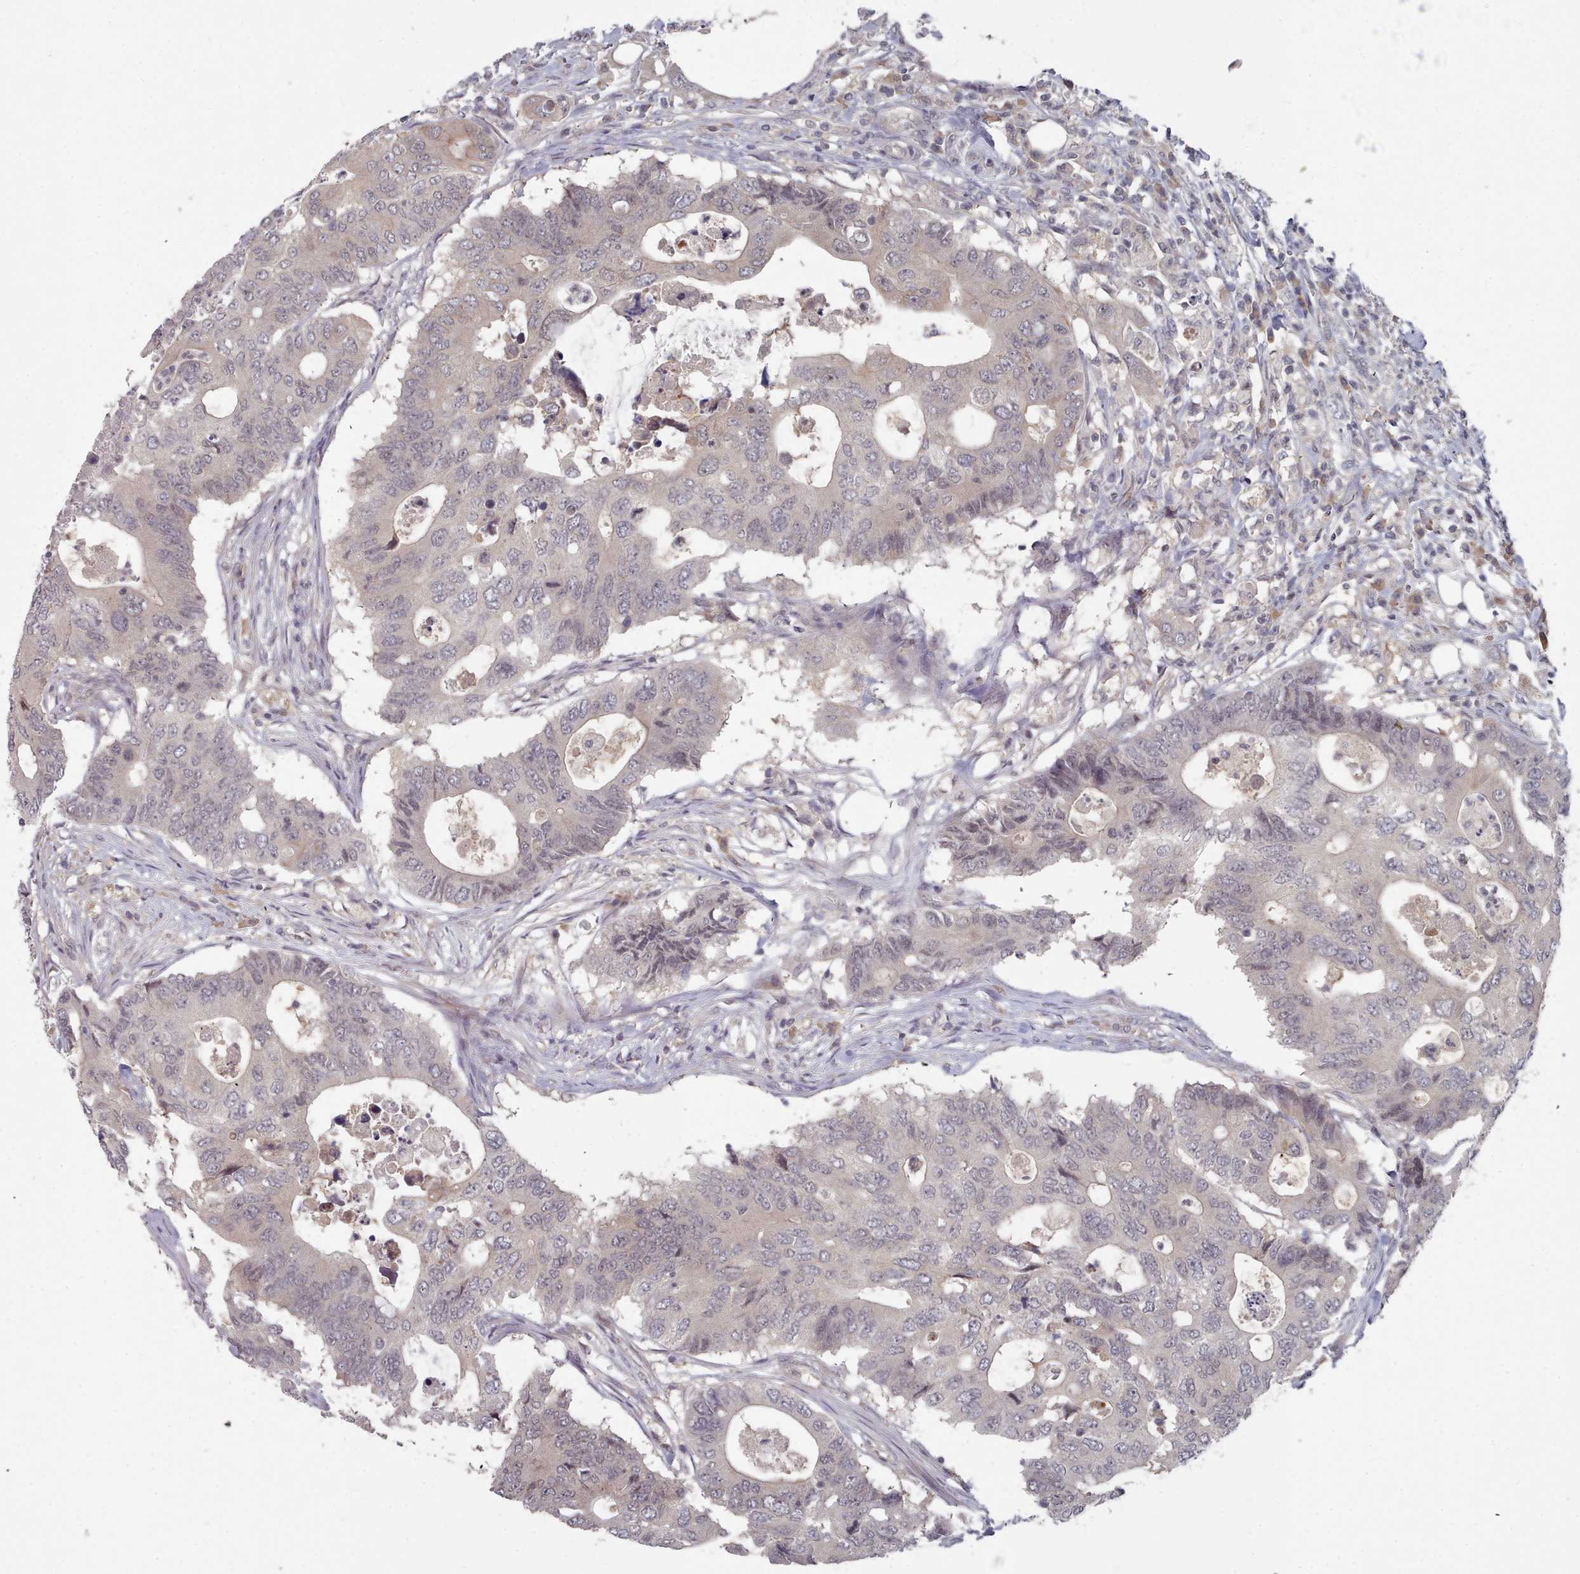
{"staining": {"intensity": "negative", "quantity": "none", "location": "none"}, "tissue": "colorectal cancer", "cell_type": "Tumor cells", "image_type": "cancer", "snomed": [{"axis": "morphology", "description": "Adenocarcinoma, NOS"}, {"axis": "topography", "description": "Colon"}], "caption": "Tumor cells show no significant protein staining in adenocarcinoma (colorectal).", "gene": "HYAL3", "patient": {"sex": "male", "age": 71}}